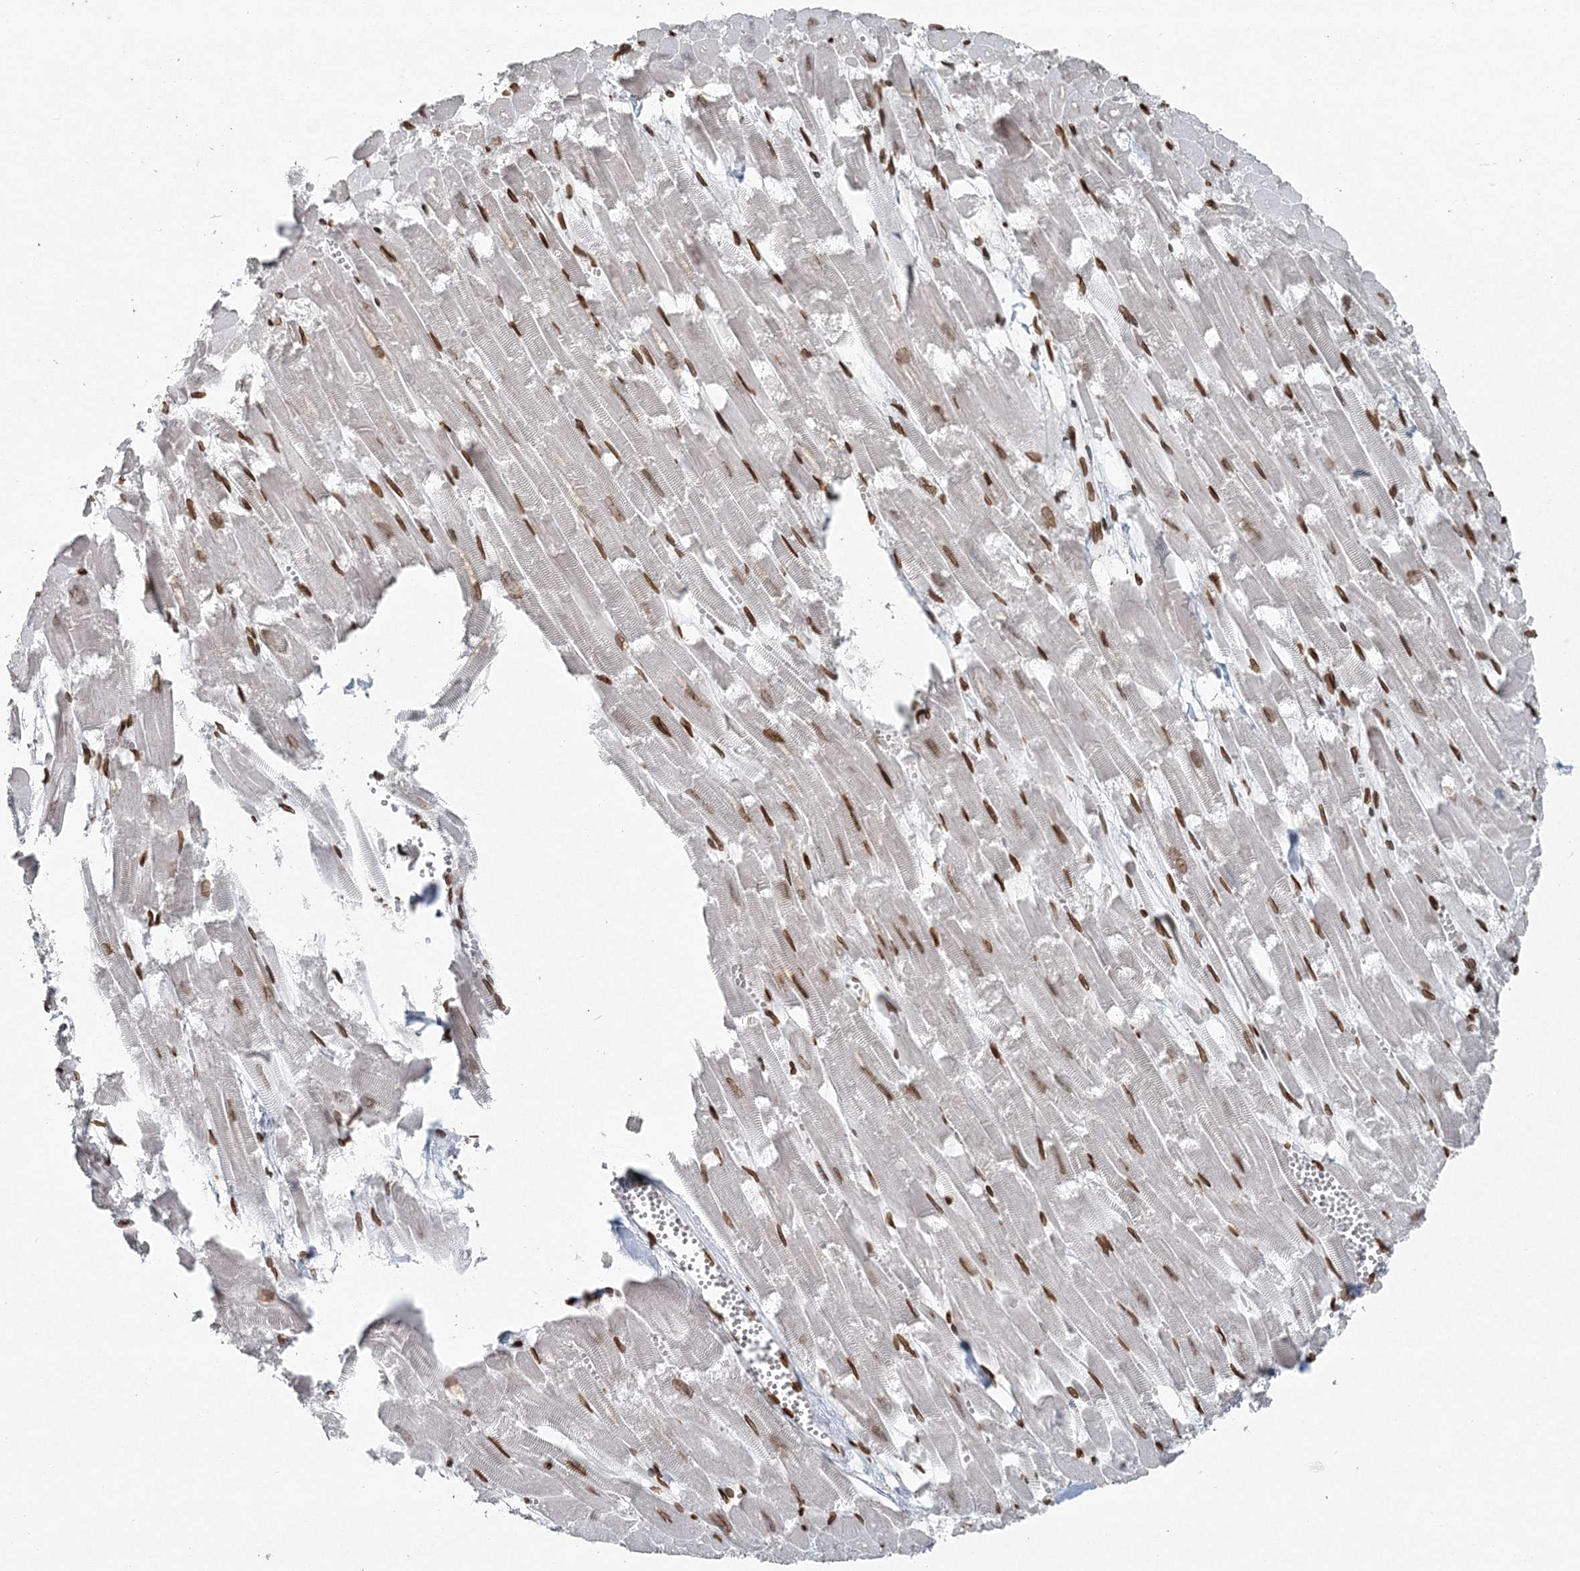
{"staining": {"intensity": "moderate", "quantity": ">75%", "location": "cytoplasmic/membranous"}, "tissue": "heart muscle", "cell_type": "Cardiomyocytes", "image_type": "normal", "snomed": [{"axis": "morphology", "description": "Normal tissue, NOS"}, {"axis": "topography", "description": "Heart"}], "caption": "A high-resolution micrograph shows immunohistochemistry (IHC) staining of normal heart muscle, which displays moderate cytoplasmic/membranous staining in about >75% of cardiomyocytes.", "gene": "GJD4", "patient": {"sex": "male", "age": 54}}